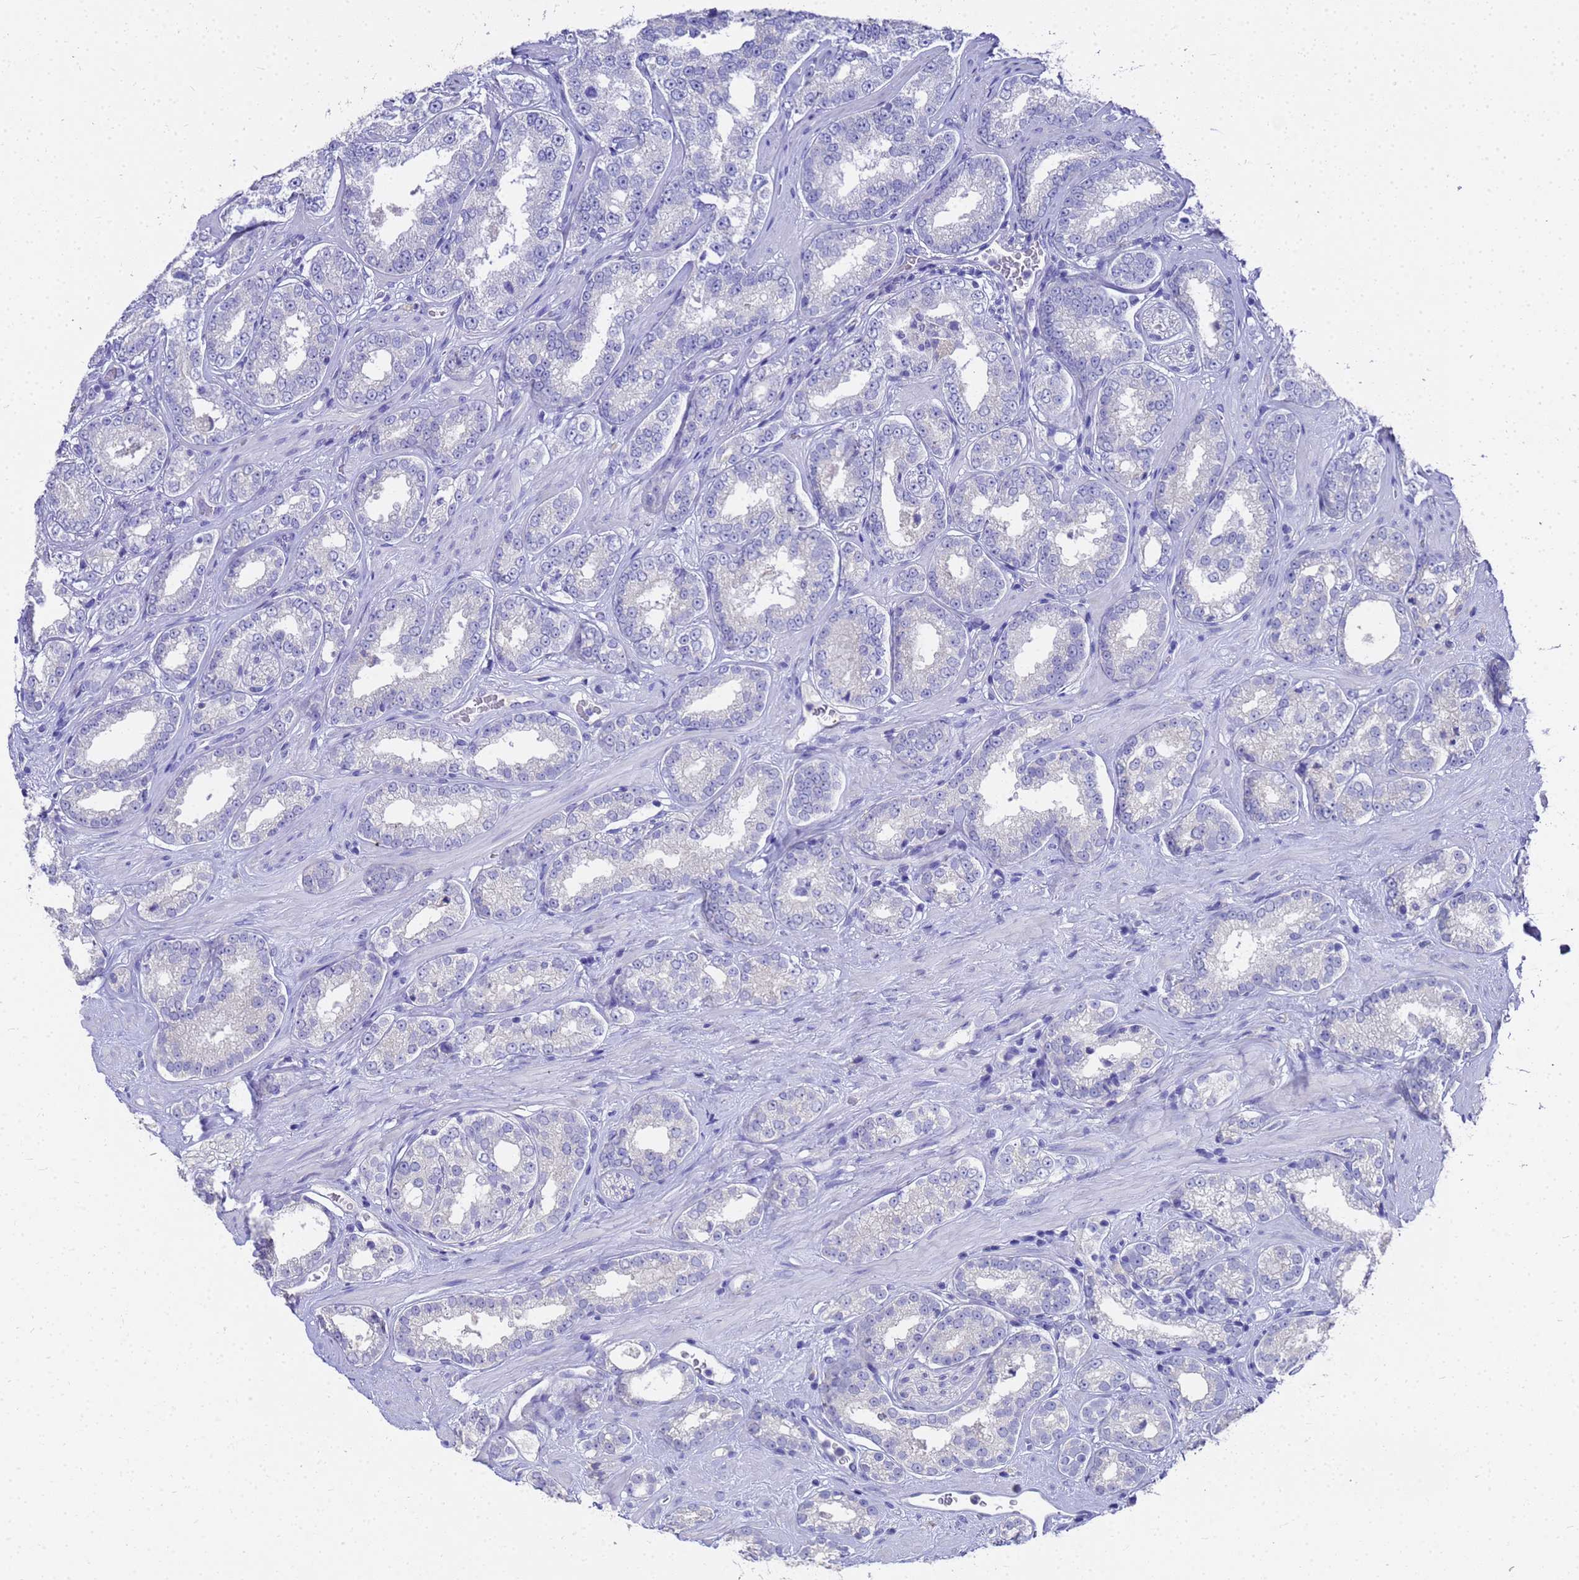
{"staining": {"intensity": "negative", "quantity": "none", "location": "none"}, "tissue": "prostate cancer", "cell_type": "Tumor cells", "image_type": "cancer", "snomed": [{"axis": "morphology", "description": "Normal tissue, NOS"}, {"axis": "morphology", "description": "Adenocarcinoma, High grade"}, {"axis": "topography", "description": "Prostate"}], "caption": "A micrograph of prostate cancer (high-grade adenocarcinoma) stained for a protein exhibits no brown staining in tumor cells. (Brightfield microscopy of DAB (3,3'-diaminobenzidine) immunohistochemistry at high magnification).", "gene": "MS4A13", "patient": {"sex": "male", "age": 83}}